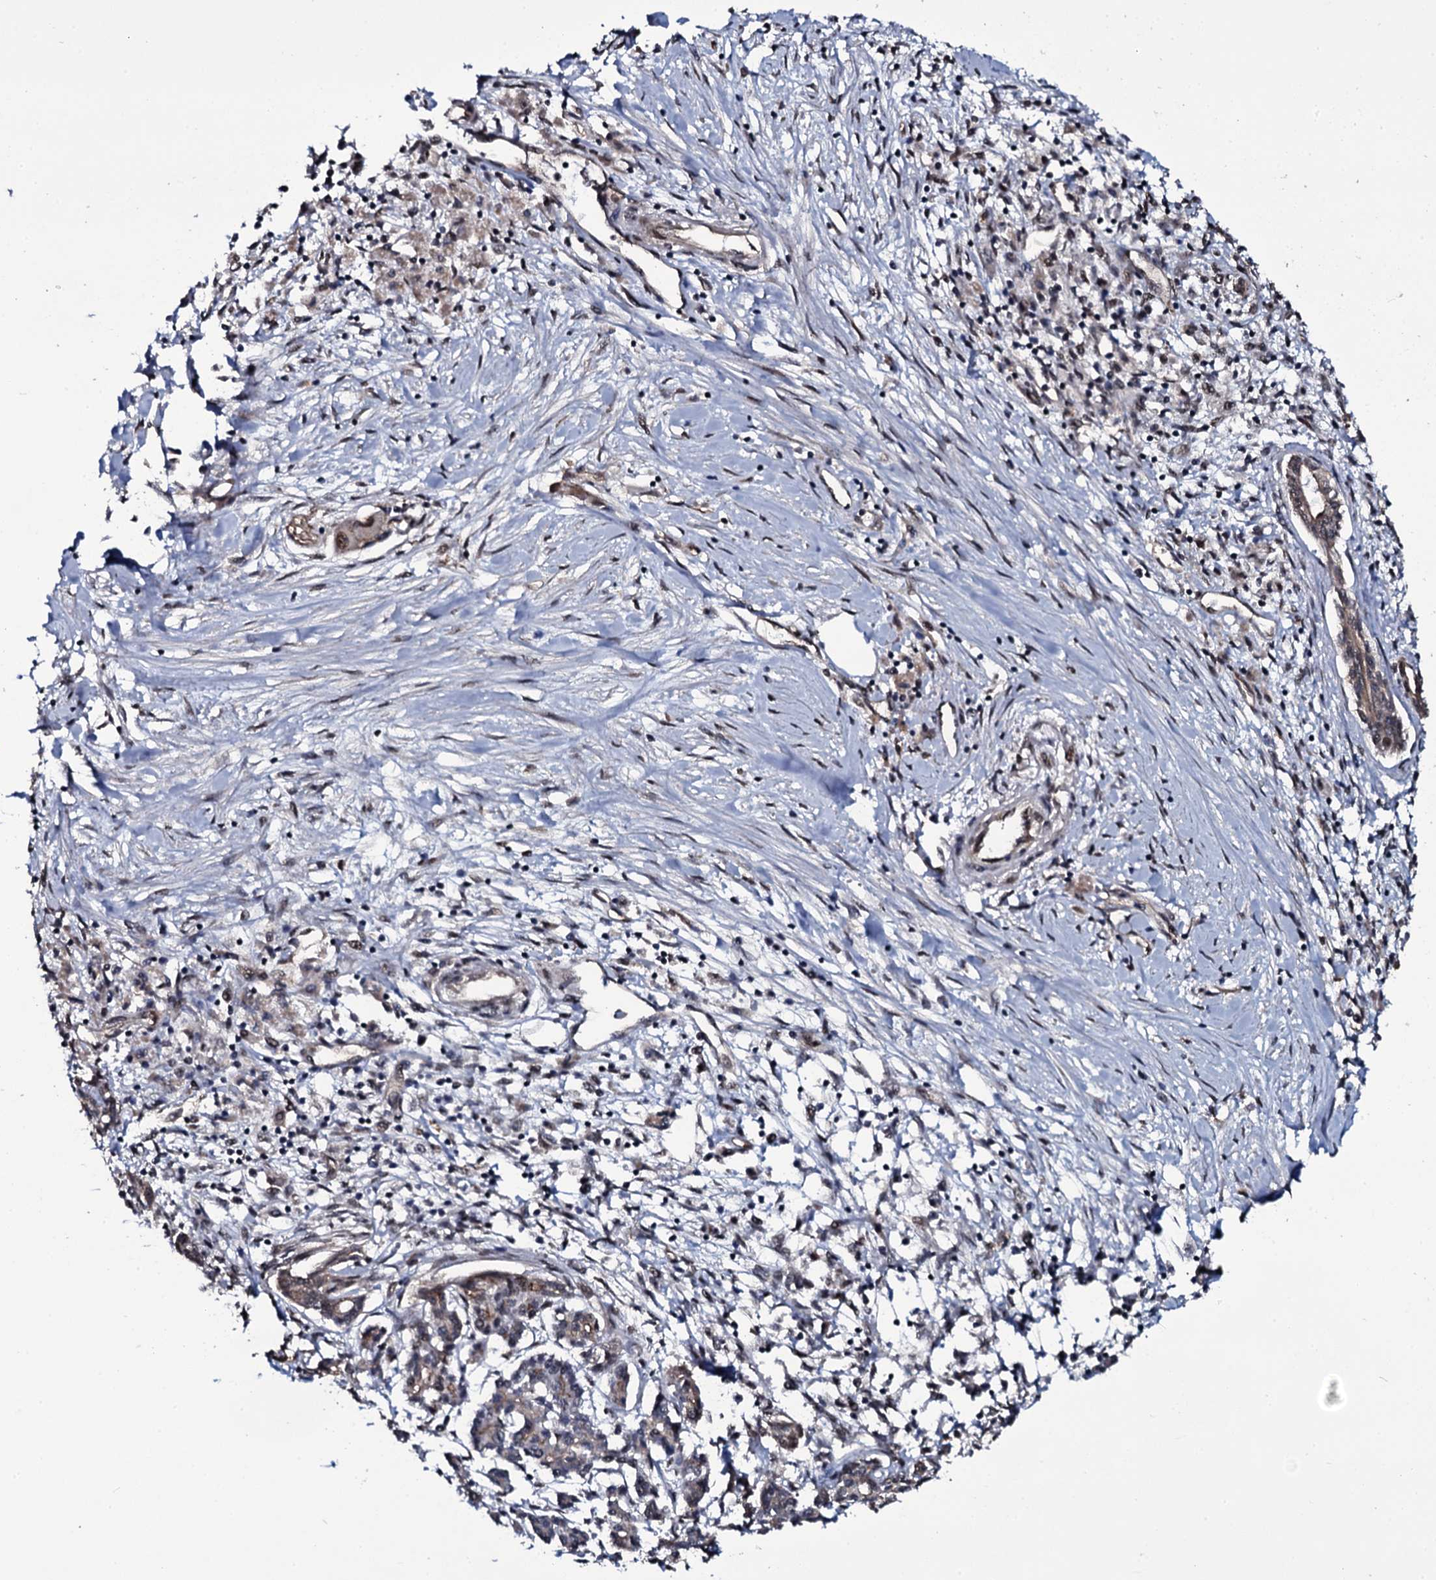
{"staining": {"intensity": "moderate", "quantity": "25%-75%", "location": "cytoplasmic/membranous"}, "tissue": "pancreatic cancer", "cell_type": "Tumor cells", "image_type": "cancer", "snomed": [{"axis": "morphology", "description": "Adenocarcinoma, NOS"}, {"axis": "topography", "description": "Pancreas"}], "caption": "Protein staining exhibits moderate cytoplasmic/membranous staining in approximately 25%-75% of tumor cells in pancreatic cancer (adenocarcinoma).", "gene": "SH2D4B", "patient": {"sex": "female", "age": 50}}